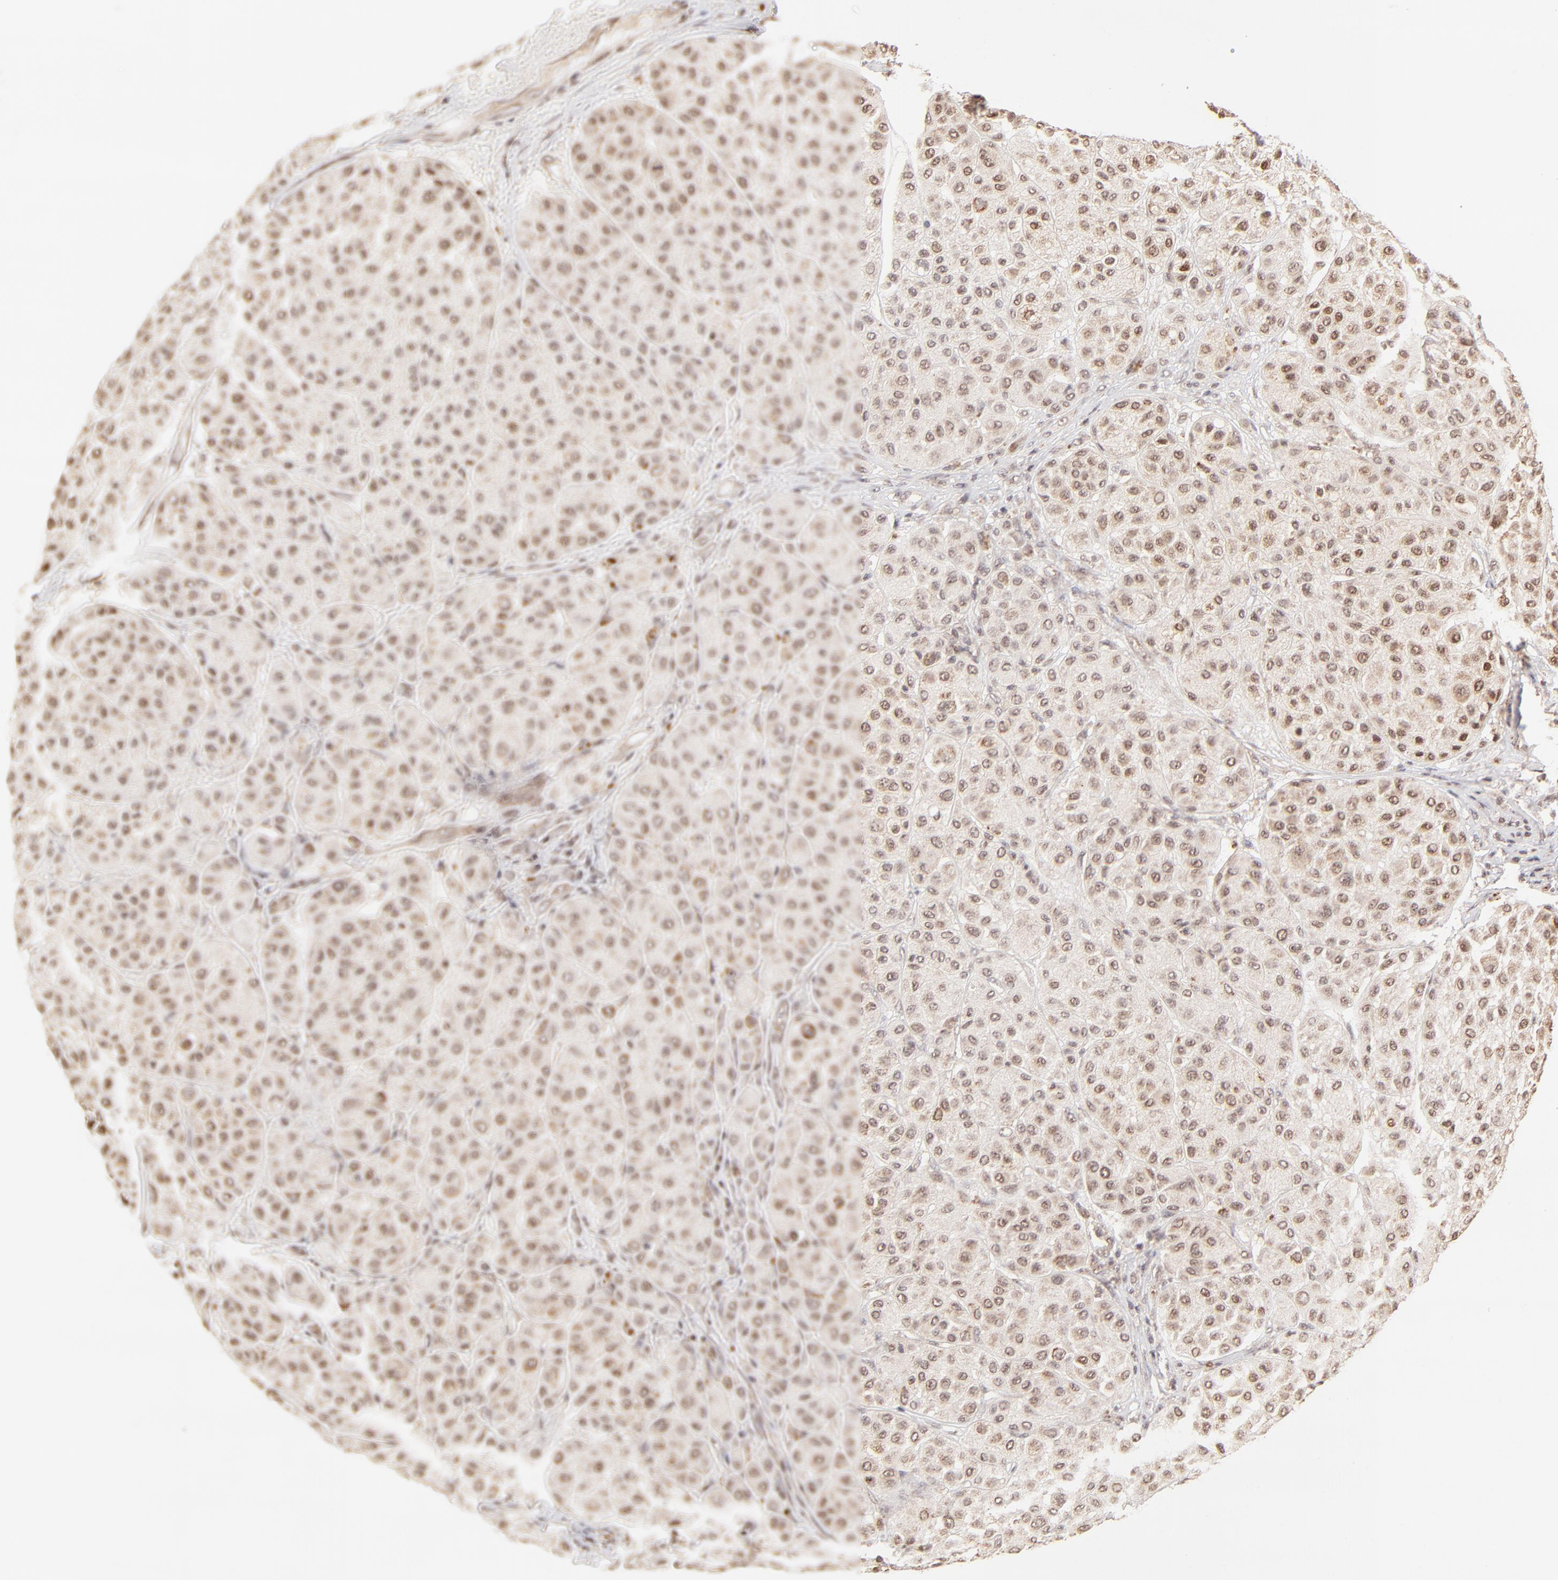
{"staining": {"intensity": "moderate", "quantity": ">75%", "location": "cytoplasmic/membranous"}, "tissue": "melanoma", "cell_type": "Tumor cells", "image_type": "cancer", "snomed": [{"axis": "morphology", "description": "Normal tissue, NOS"}, {"axis": "morphology", "description": "Malignant melanoma, Metastatic site"}, {"axis": "topography", "description": "Skin"}], "caption": "An IHC image of neoplastic tissue is shown. Protein staining in brown shows moderate cytoplasmic/membranous positivity in melanoma within tumor cells. (brown staining indicates protein expression, while blue staining denotes nuclei).", "gene": "MED15", "patient": {"sex": "male", "age": 41}}